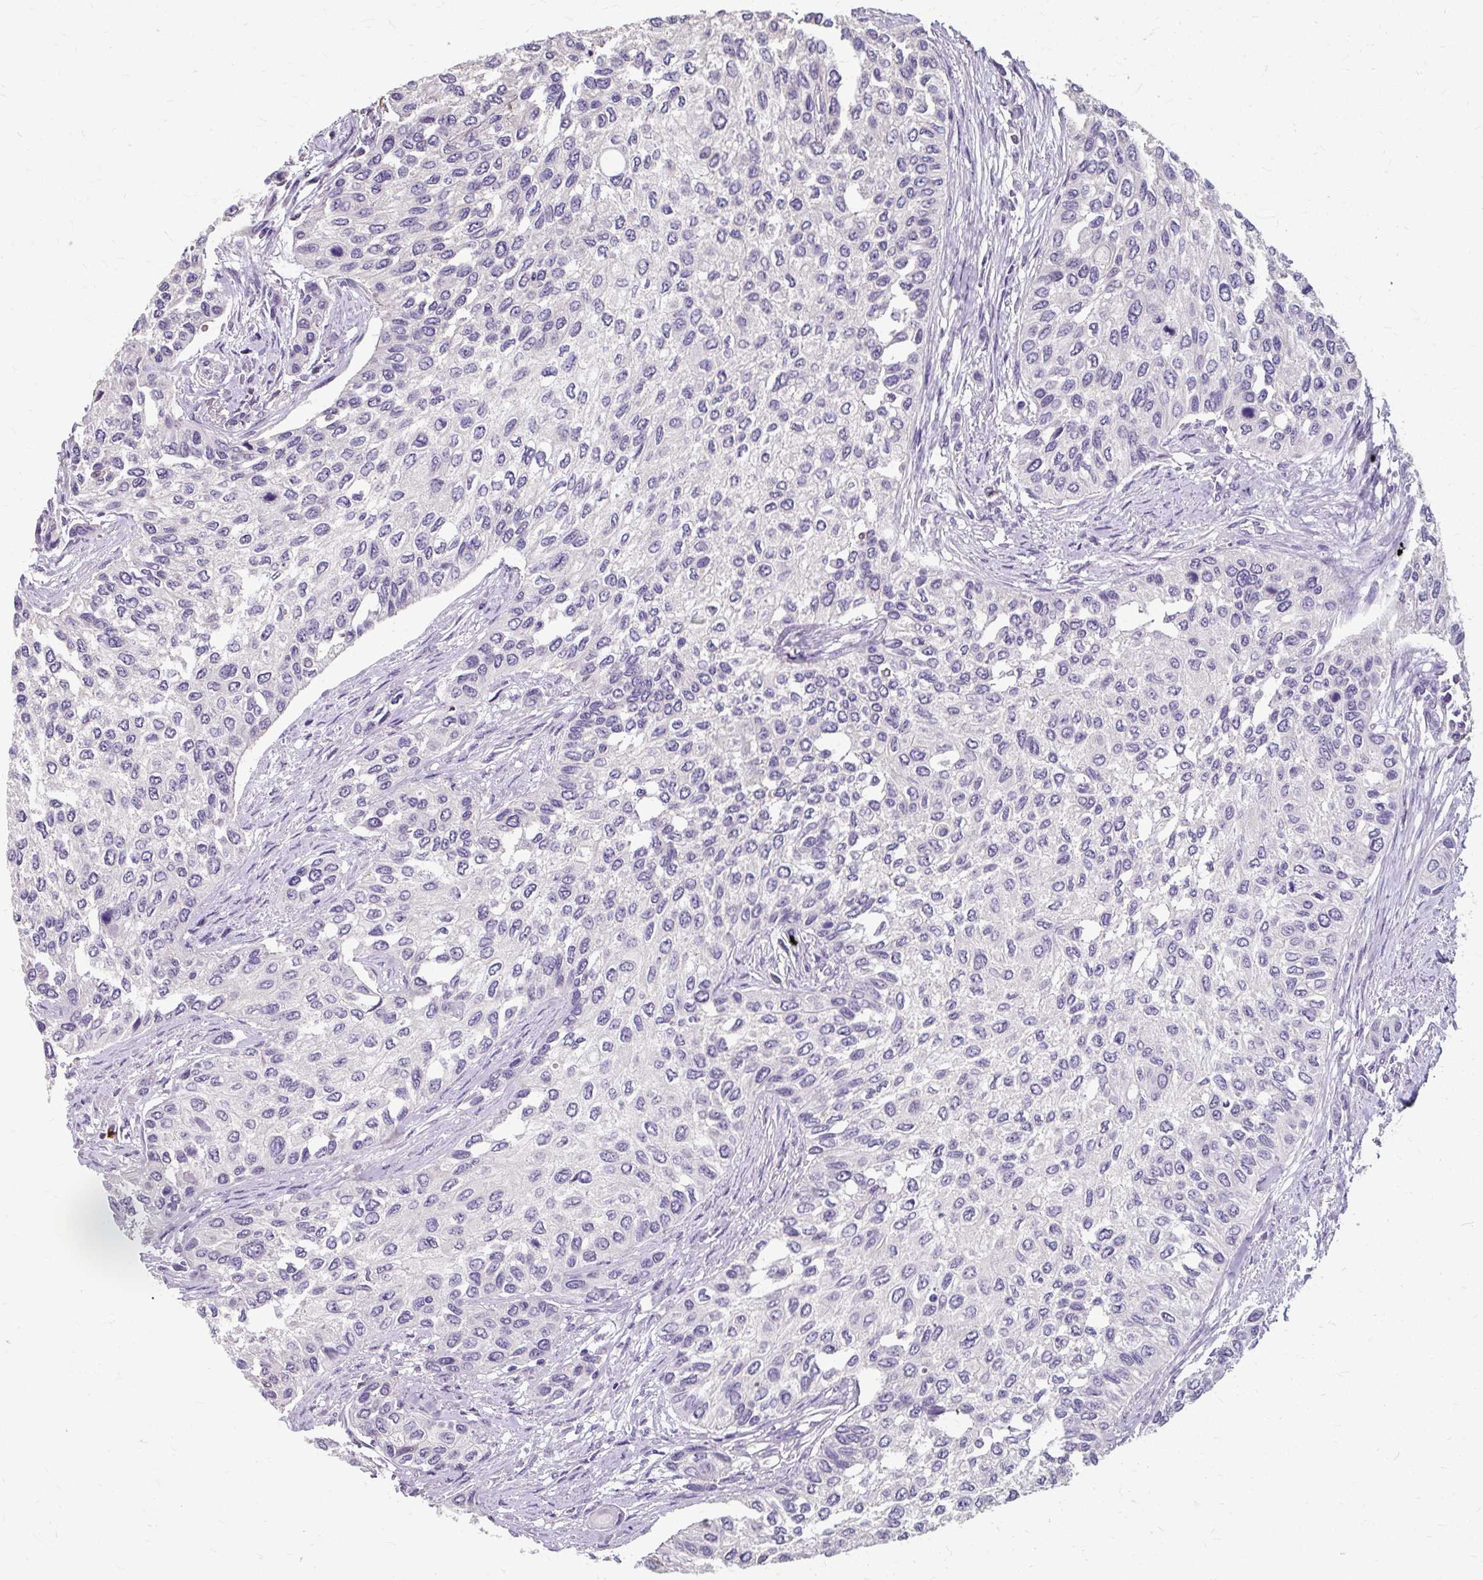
{"staining": {"intensity": "negative", "quantity": "none", "location": "none"}, "tissue": "urothelial cancer", "cell_type": "Tumor cells", "image_type": "cancer", "snomed": [{"axis": "morphology", "description": "Normal tissue, NOS"}, {"axis": "morphology", "description": "Urothelial carcinoma, High grade"}, {"axis": "topography", "description": "Vascular tissue"}, {"axis": "topography", "description": "Urinary bladder"}], "caption": "Immunohistochemical staining of human urothelial cancer shows no significant staining in tumor cells.", "gene": "KLHL24", "patient": {"sex": "female", "age": 56}}